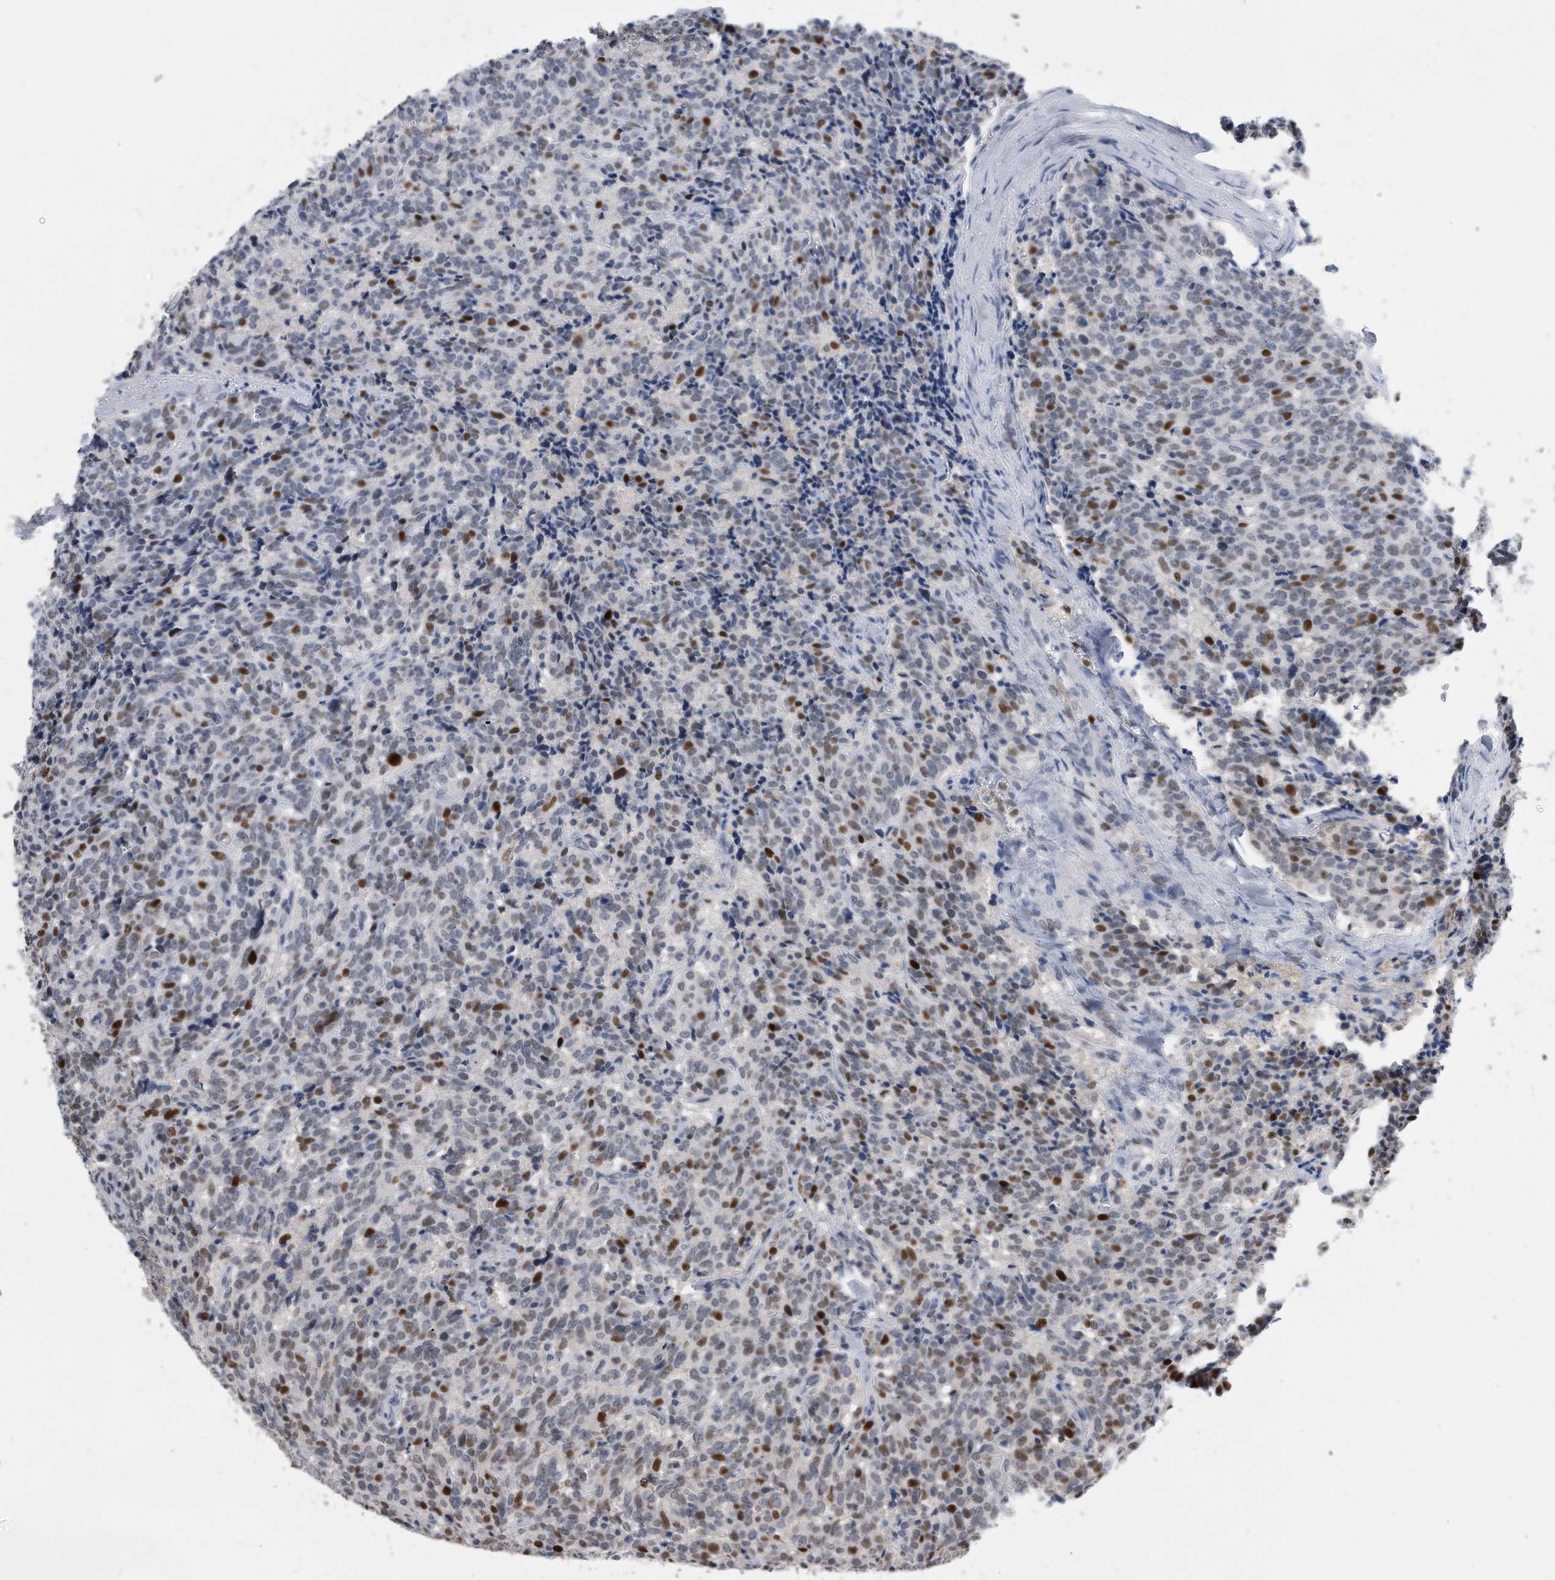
{"staining": {"intensity": "strong", "quantity": "<25%", "location": "nuclear"}, "tissue": "carcinoid", "cell_type": "Tumor cells", "image_type": "cancer", "snomed": [{"axis": "morphology", "description": "Carcinoid, malignant, NOS"}, {"axis": "topography", "description": "Lung"}], "caption": "Human carcinoid (malignant) stained with a brown dye exhibits strong nuclear positive positivity in approximately <25% of tumor cells.", "gene": "PCNA", "patient": {"sex": "female", "age": 46}}